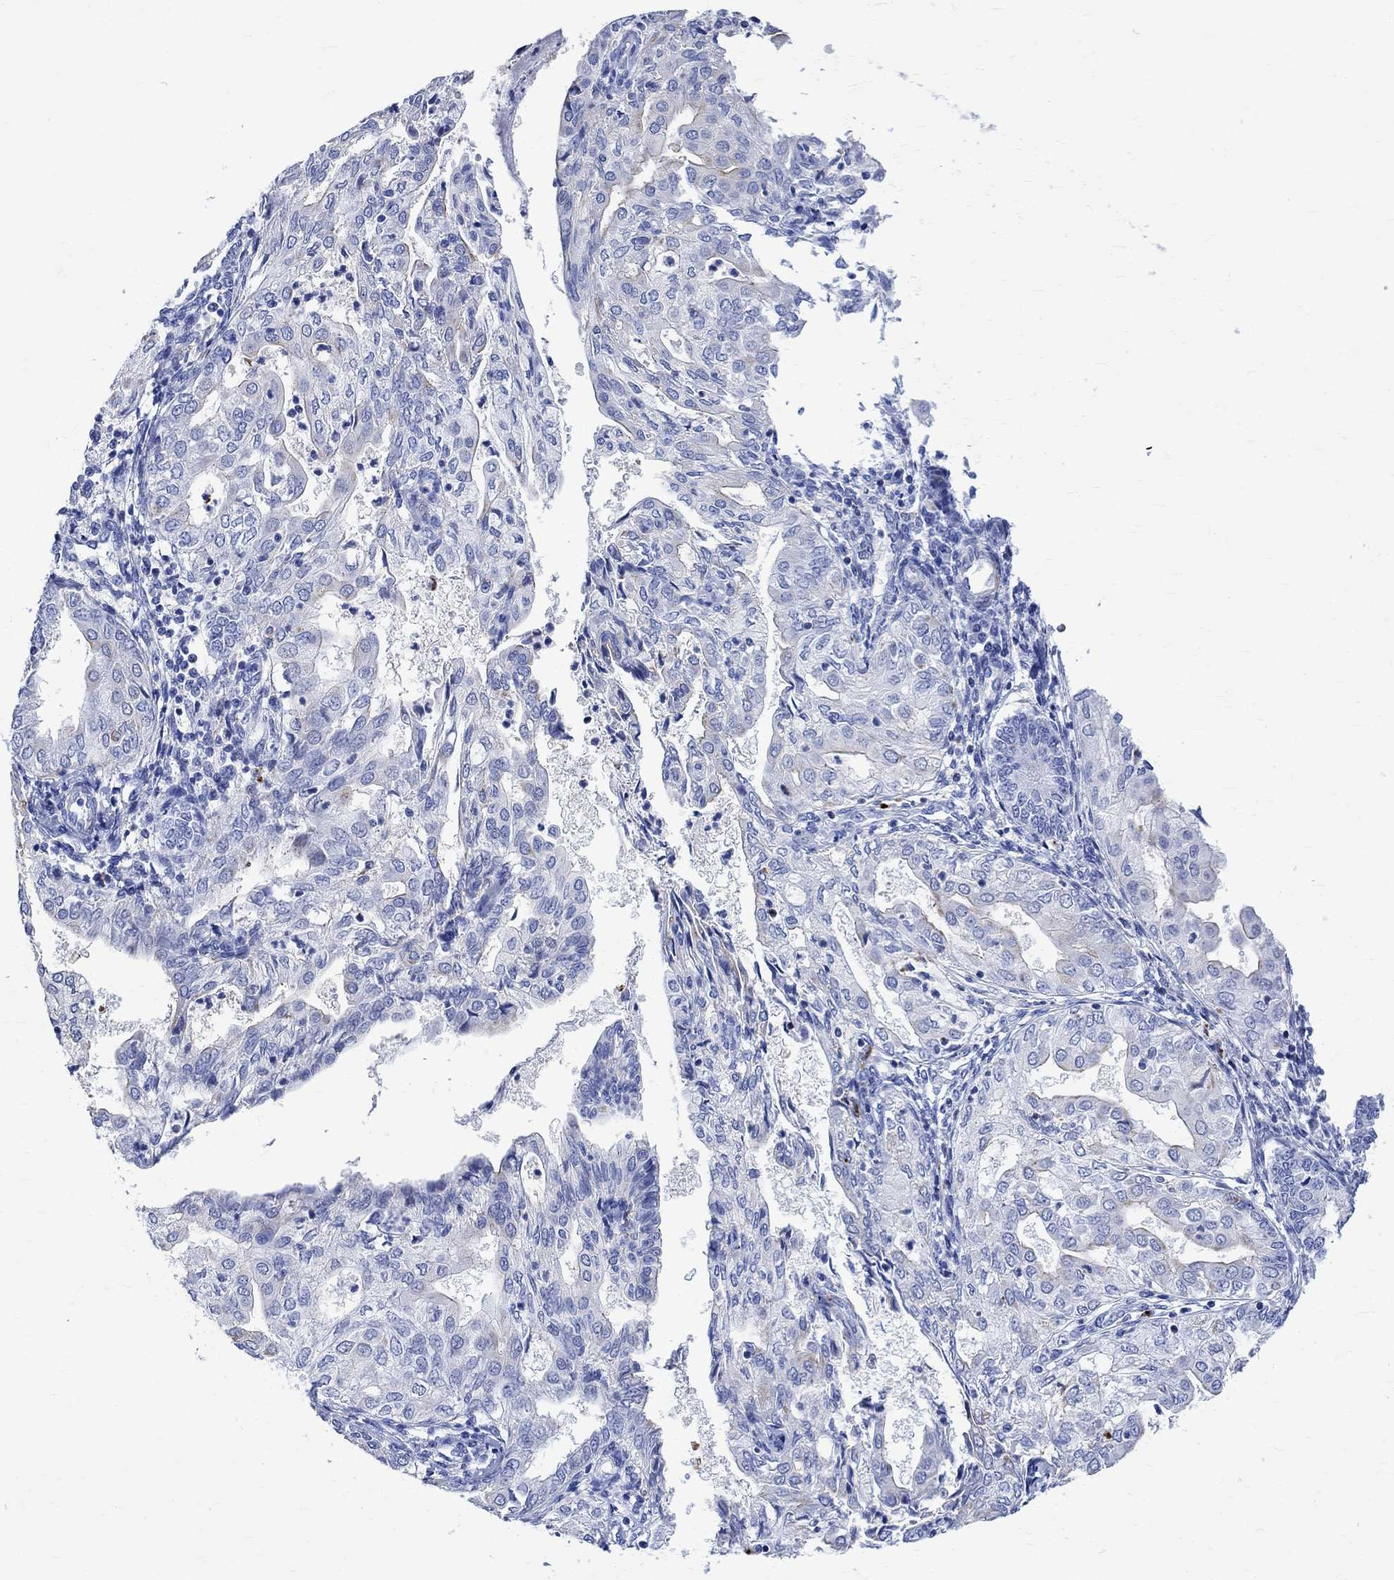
{"staining": {"intensity": "weak", "quantity": "<25%", "location": "cytoplasmic/membranous"}, "tissue": "endometrial cancer", "cell_type": "Tumor cells", "image_type": "cancer", "snomed": [{"axis": "morphology", "description": "Adenocarcinoma, NOS"}, {"axis": "topography", "description": "Endometrium"}], "caption": "There is no significant expression in tumor cells of adenocarcinoma (endometrial). (DAB (3,3'-diaminobenzidine) immunohistochemistry (IHC) with hematoxylin counter stain).", "gene": "PARVB", "patient": {"sex": "female", "age": 68}}